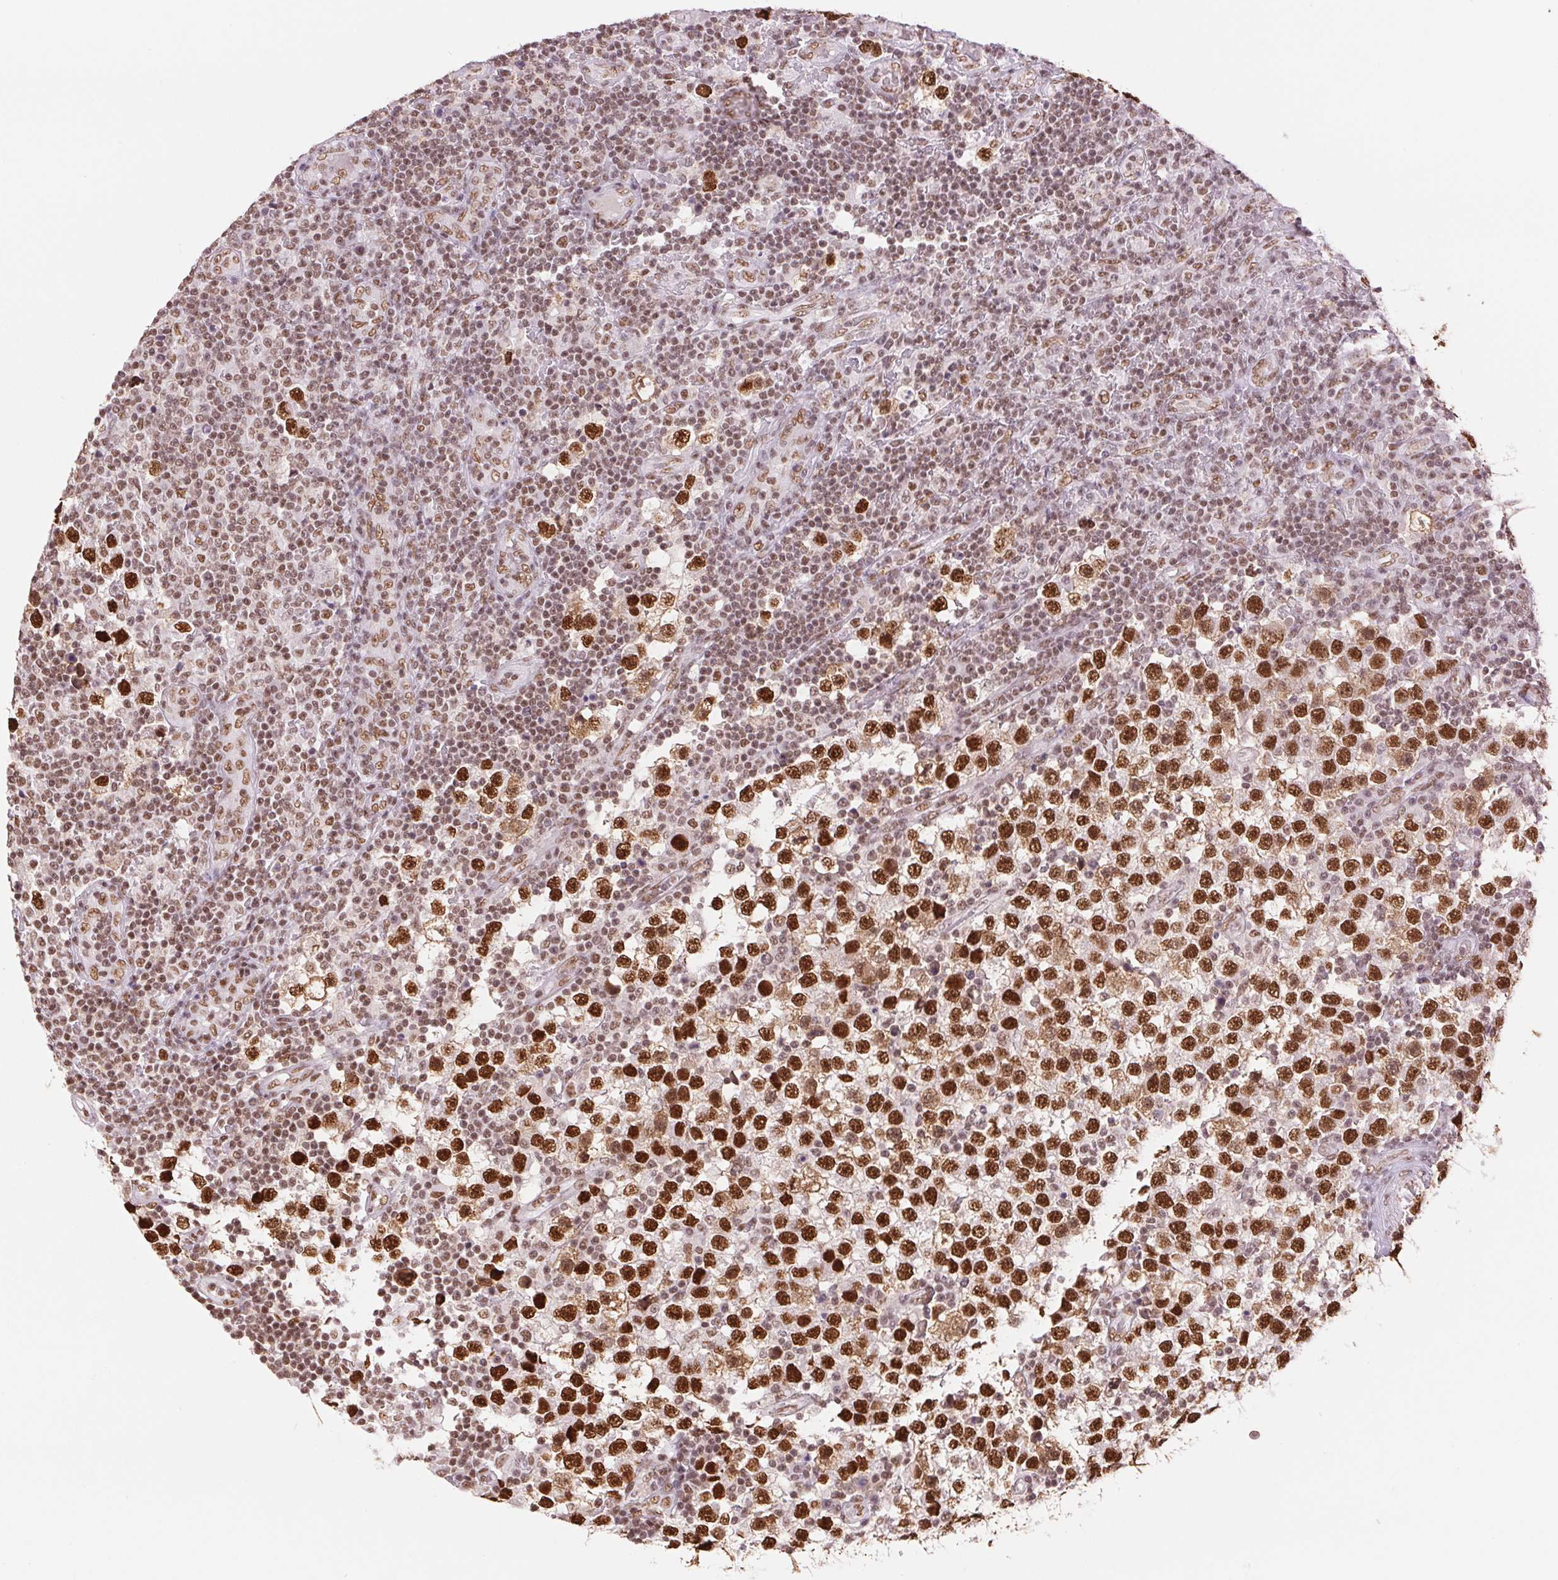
{"staining": {"intensity": "strong", "quantity": ">75%", "location": "nuclear"}, "tissue": "testis cancer", "cell_type": "Tumor cells", "image_type": "cancer", "snomed": [{"axis": "morphology", "description": "Seminoma, NOS"}, {"axis": "topography", "description": "Testis"}], "caption": "A histopathology image of testis cancer (seminoma) stained for a protein reveals strong nuclear brown staining in tumor cells. Nuclei are stained in blue.", "gene": "ZFR2", "patient": {"sex": "male", "age": 34}}